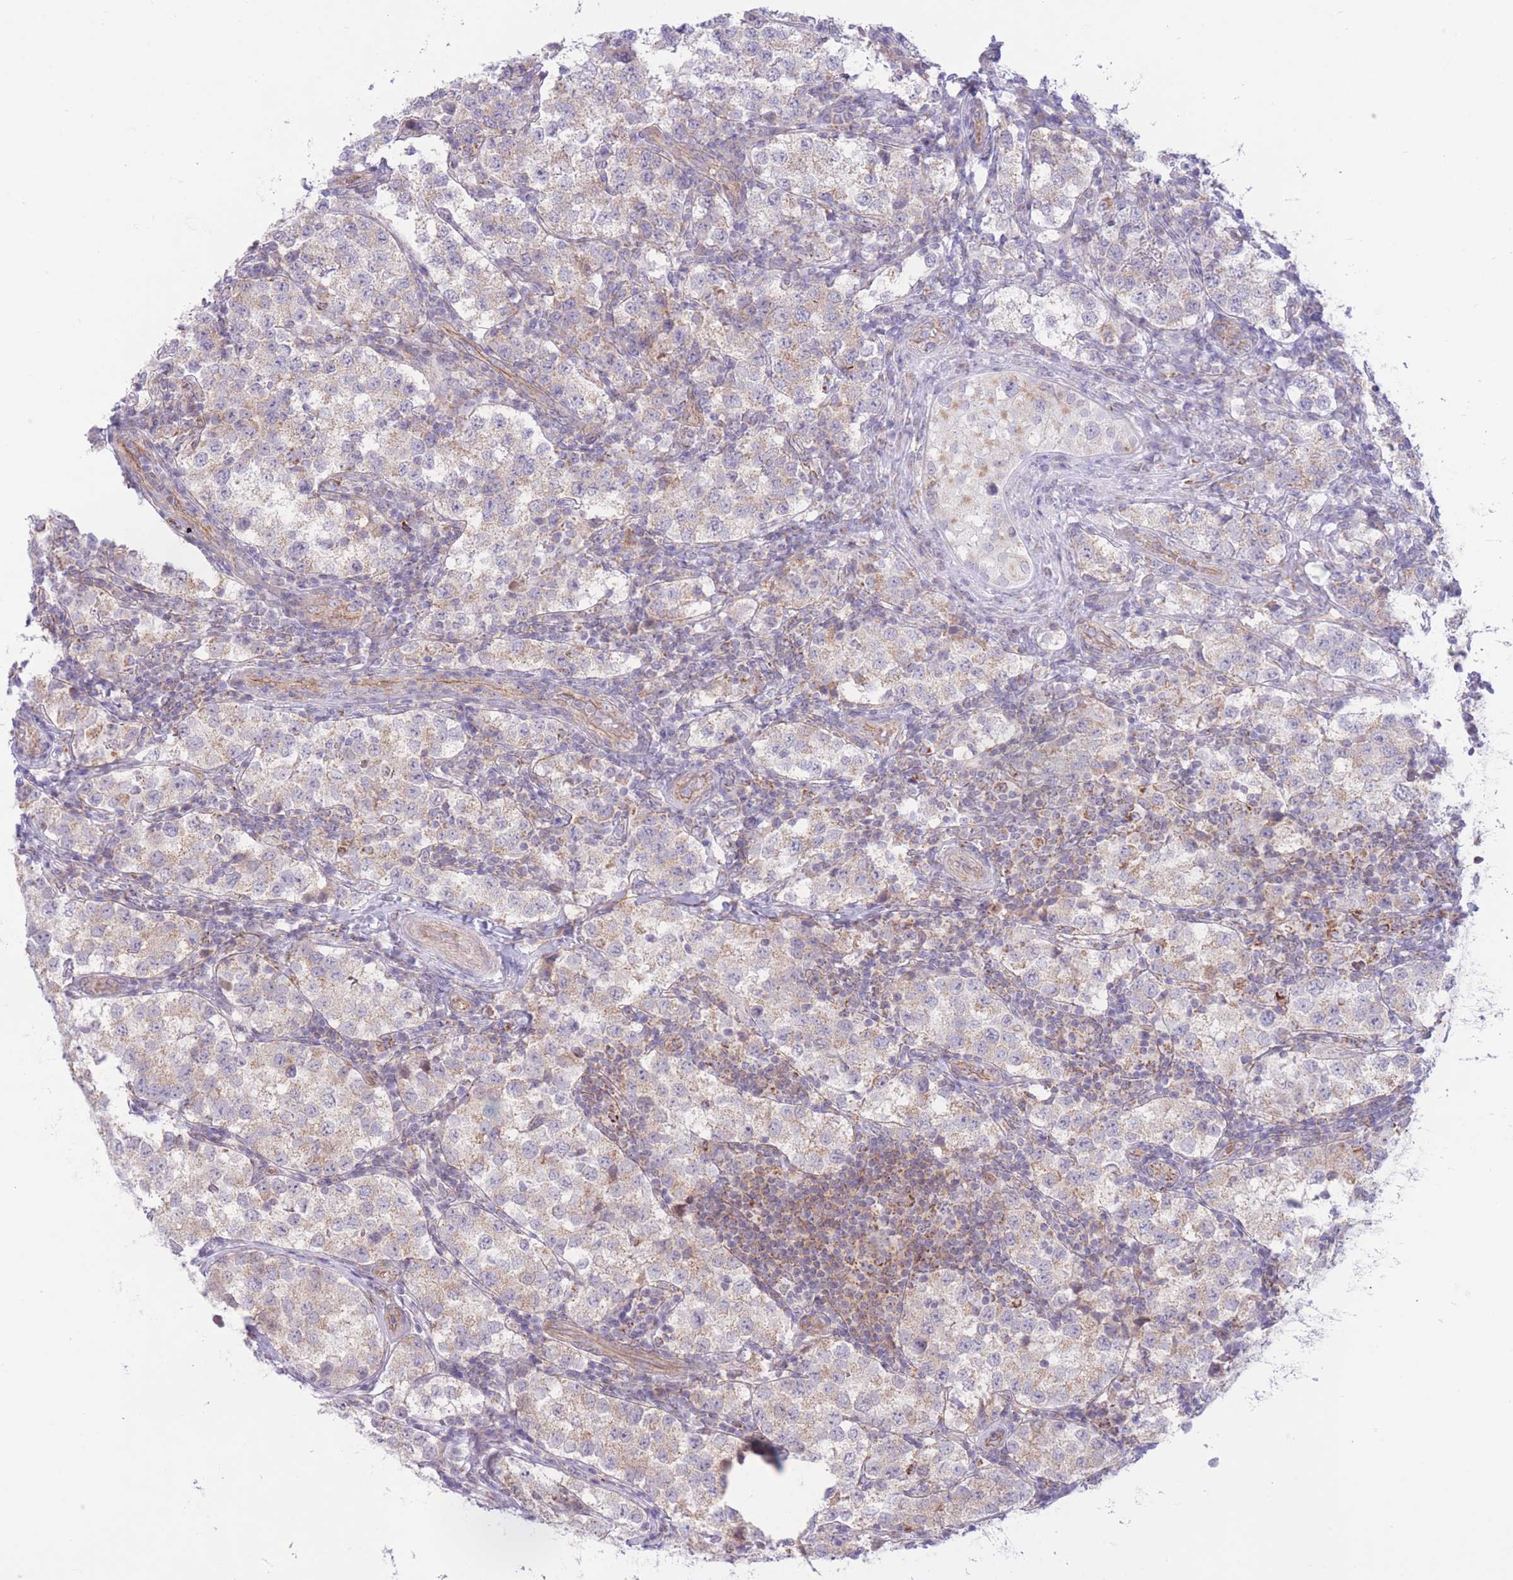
{"staining": {"intensity": "weak", "quantity": "25%-75%", "location": "cytoplasmic/membranous"}, "tissue": "testis cancer", "cell_type": "Tumor cells", "image_type": "cancer", "snomed": [{"axis": "morphology", "description": "Seminoma, NOS"}, {"axis": "topography", "description": "Testis"}], "caption": "Brown immunohistochemical staining in testis seminoma reveals weak cytoplasmic/membranous staining in about 25%-75% of tumor cells.", "gene": "MRPS31", "patient": {"sex": "male", "age": 34}}